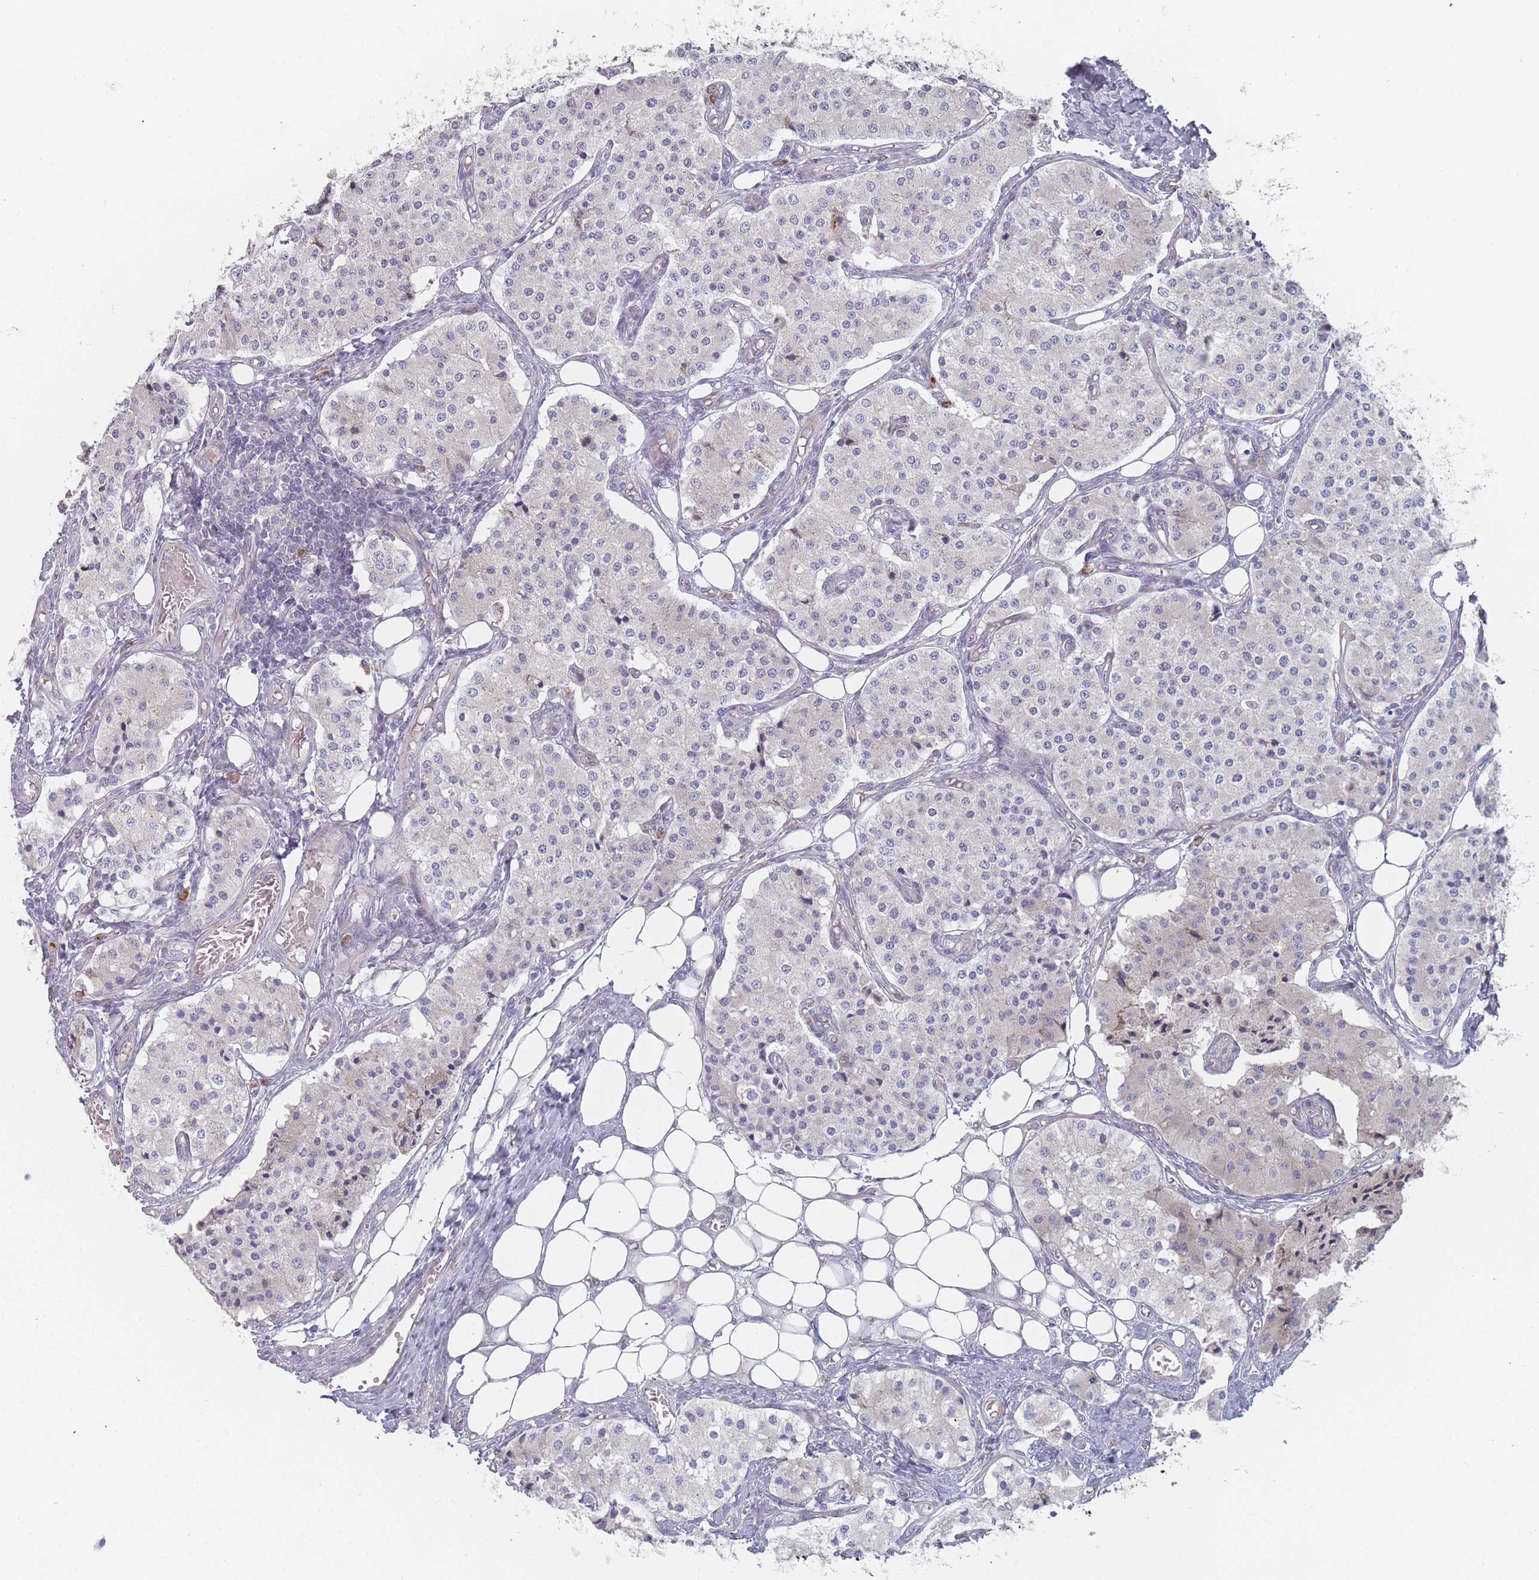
{"staining": {"intensity": "negative", "quantity": "none", "location": "none"}, "tissue": "carcinoid", "cell_type": "Tumor cells", "image_type": "cancer", "snomed": [{"axis": "morphology", "description": "Carcinoid, malignant, NOS"}, {"axis": "topography", "description": "Colon"}], "caption": "Immunohistochemical staining of human carcinoid exhibits no significant positivity in tumor cells.", "gene": "CACNG5", "patient": {"sex": "female", "age": 52}}